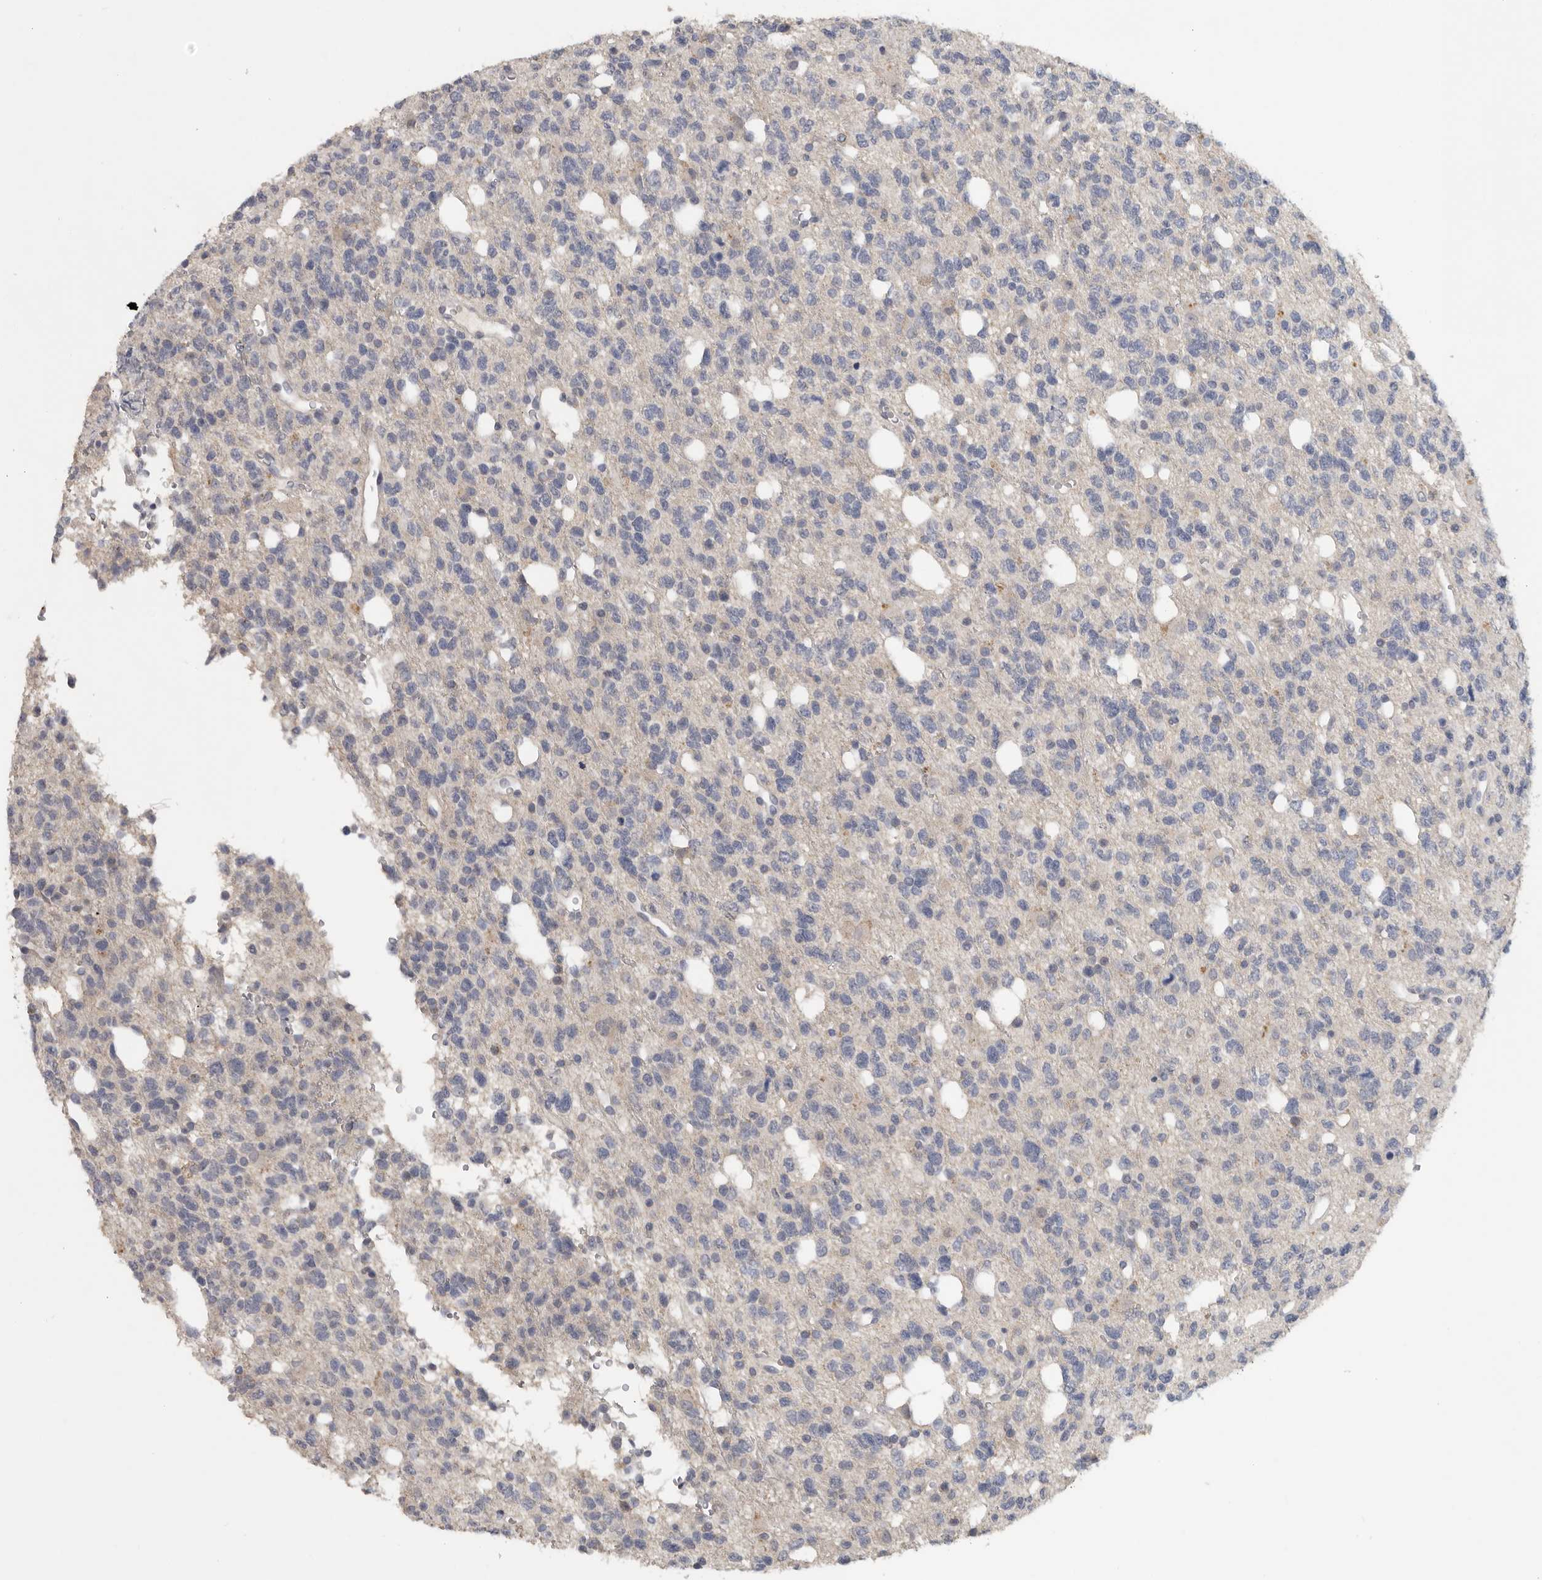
{"staining": {"intensity": "negative", "quantity": "none", "location": "none"}, "tissue": "glioma", "cell_type": "Tumor cells", "image_type": "cancer", "snomed": [{"axis": "morphology", "description": "Glioma, malignant, High grade"}, {"axis": "topography", "description": "Brain"}], "caption": "DAB (3,3'-diaminobenzidine) immunohistochemical staining of human malignant glioma (high-grade) demonstrates no significant expression in tumor cells.", "gene": "REG4", "patient": {"sex": "female", "age": 62}}